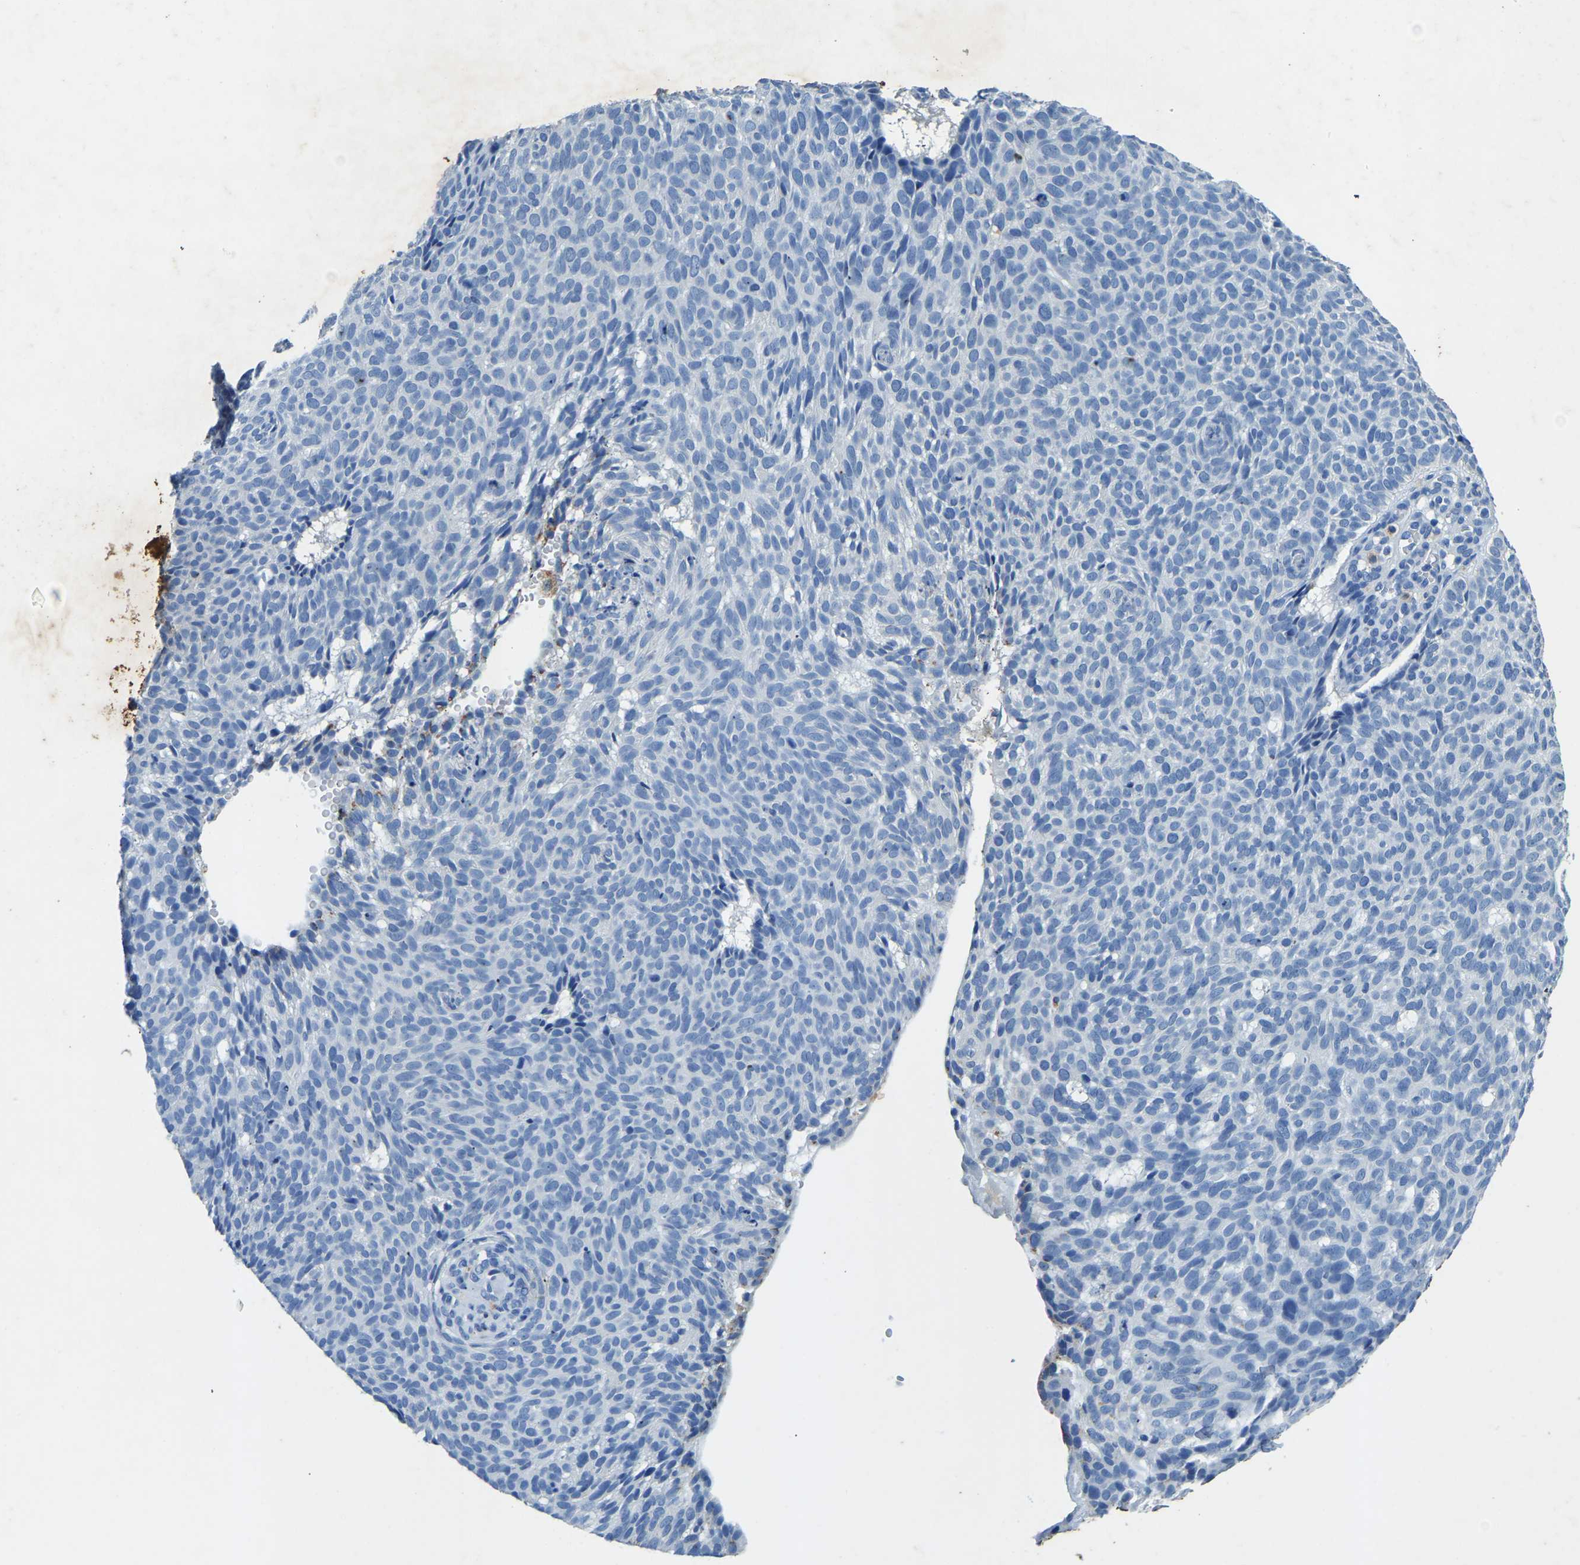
{"staining": {"intensity": "negative", "quantity": "none", "location": "none"}, "tissue": "skin cancer", "cell_type": "Tumor cells", "image_type": "cancer", "snomed": [{"axis": "morphology", "description": "Basal cell carcinoma"}, {"axis": "topography", "description": "Skin"}], "caption": "Immunohistochemical staining of skin cancer (basal cell carcinoma) demonstrates no significant positivity in tumor cells. (DAB immunohistochemistry with hematoxylin counter stain).", "gene": "UBN2", "patient": {"sex": "male", "age": 61}}